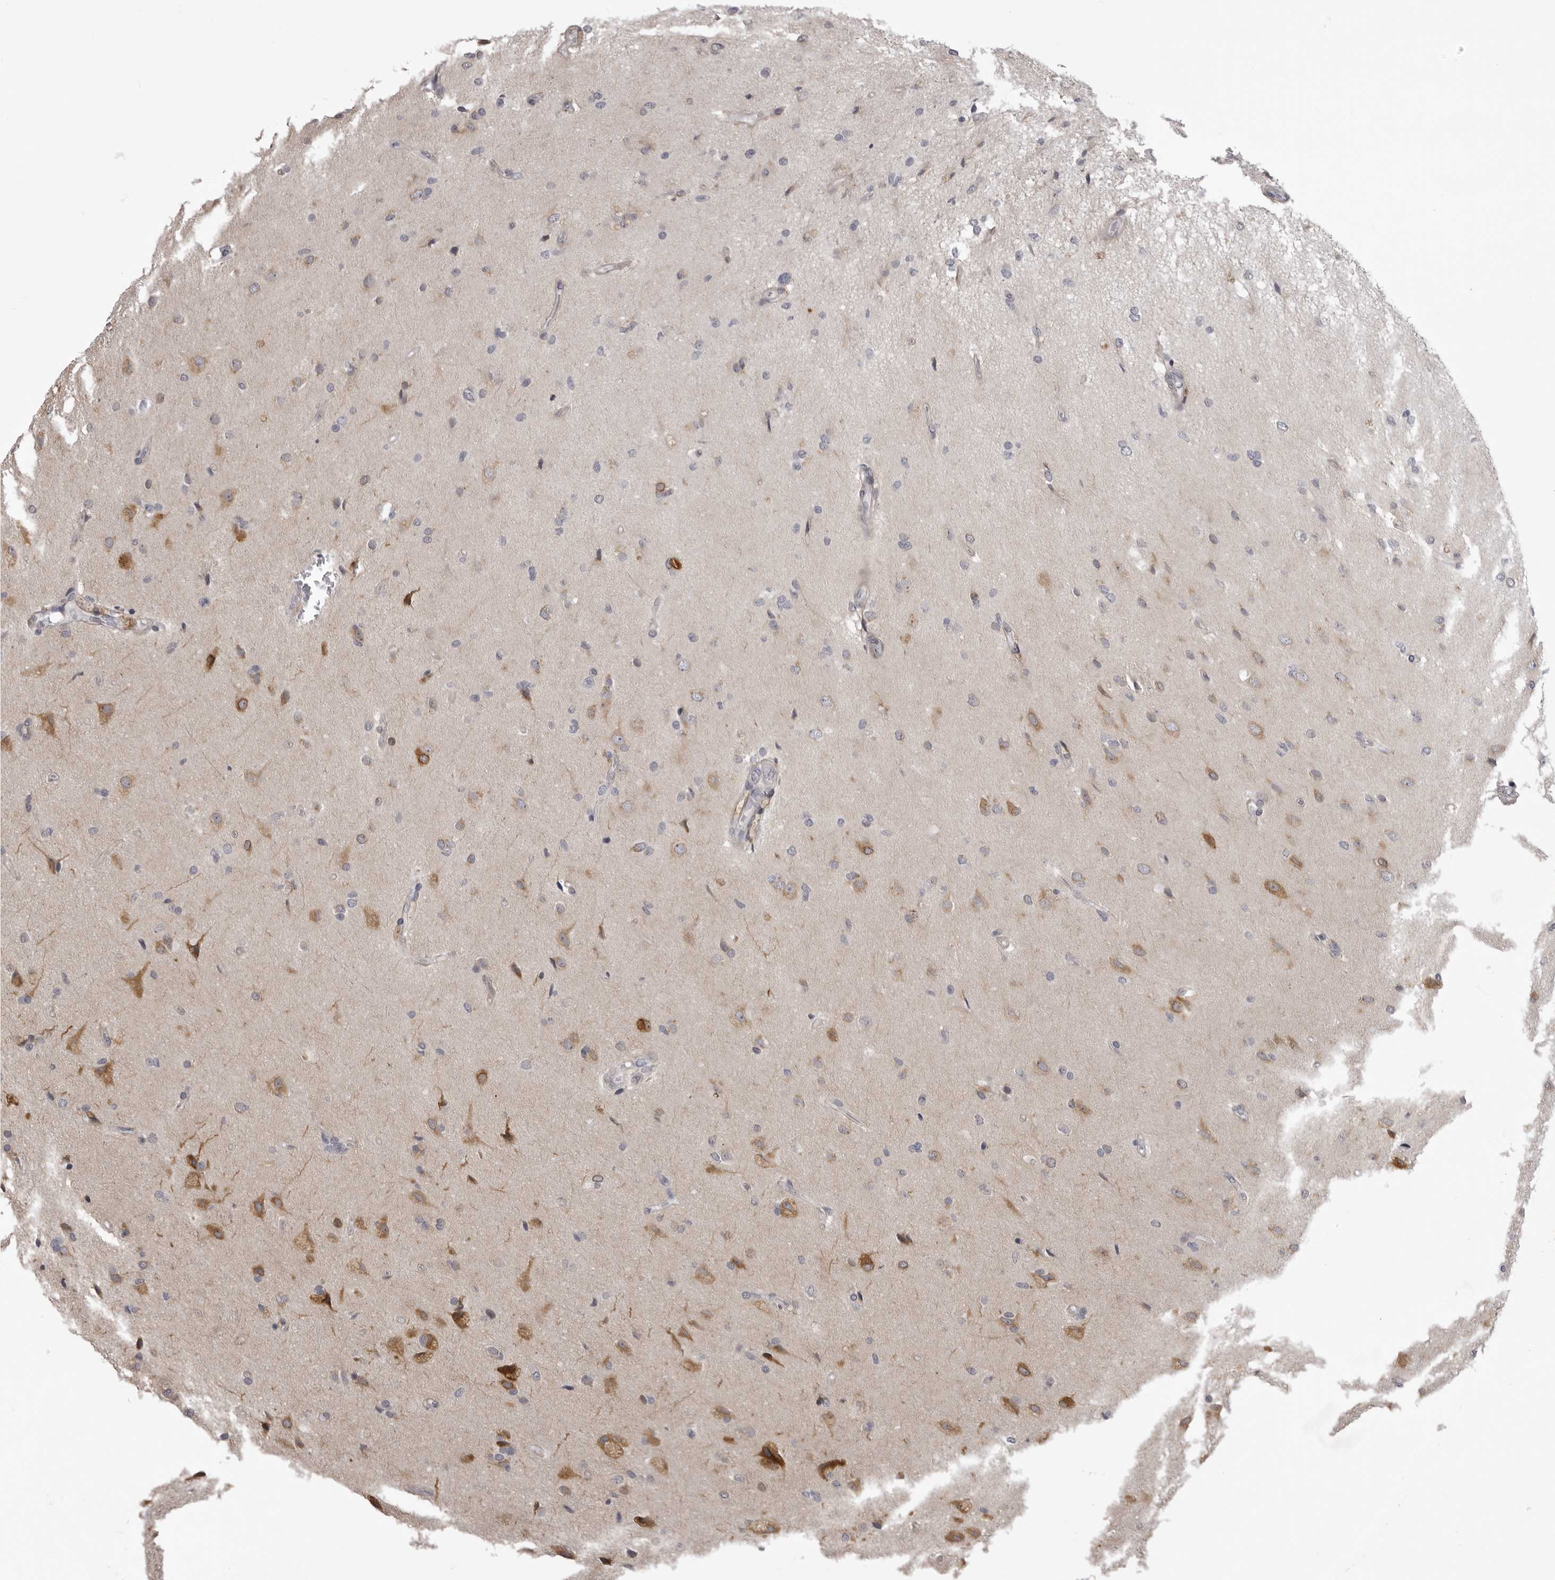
{"staining": {"intensity": "moderate", "quantity": "25%-75%", "location": "cytoplasmic/membranous"}, "tissue": "glioma", "cell_type": "Tumor cells", "image_type": "cancer", "snomed": [{"axis": "morphology", "description": "Glioma, malignant, High grade"}, {"axis": "topography", "description": "Brain"}], "caption": "Malignant glioma (high-grade) tissue displays moderate cytoplasmic/membranous positivity in about 25%-75% of tumor cells, visualized by immunohistochemistry. The staining was performed using DAB (3,3'-diaminobenzidine), with brown indicating positive protein expression. Nuclei are stained blue with hematoxylin.", "gene": "NCEH1", "patient": {"sex": "male", "age": 72}}